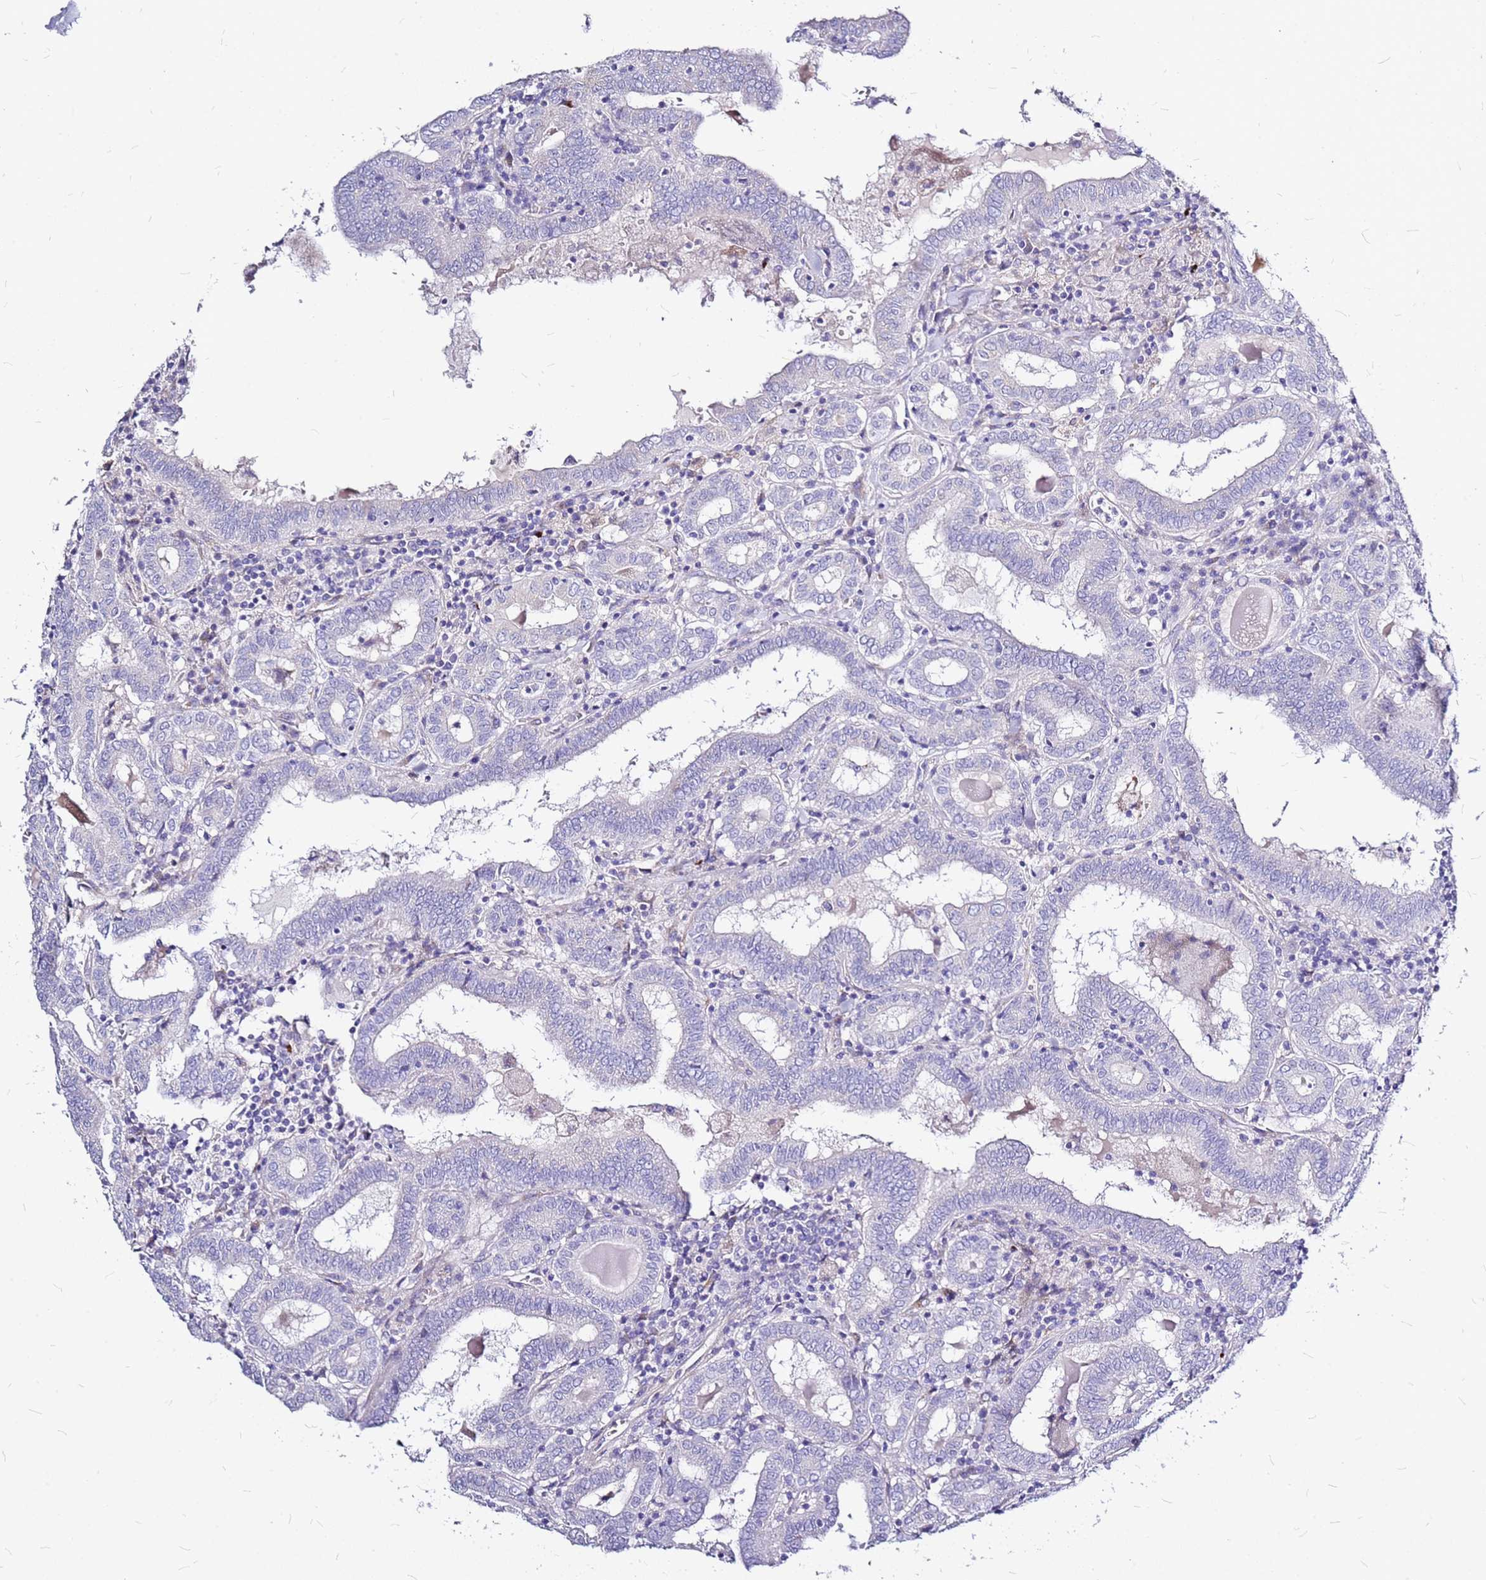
{"staining": {"intensity": "negative", "quantity": "none", "location": "none"}, "tissue": "thyroid cancer", "cell_type": "Tumor cells", "image_type": "cancer", "snomed": [{"axis": "morphology", "description": "Papillary adenocarcinoma, NOS"}, {"axis": "topography", "description": "Thyroid gland"}], "caption": "Thyroid papillary adenocarcinoma stained for a protein using immunohistochemistry displays no expression tumor cells.", "gene": "CASD1", "patient": {"sex": "female", "age": 72}}